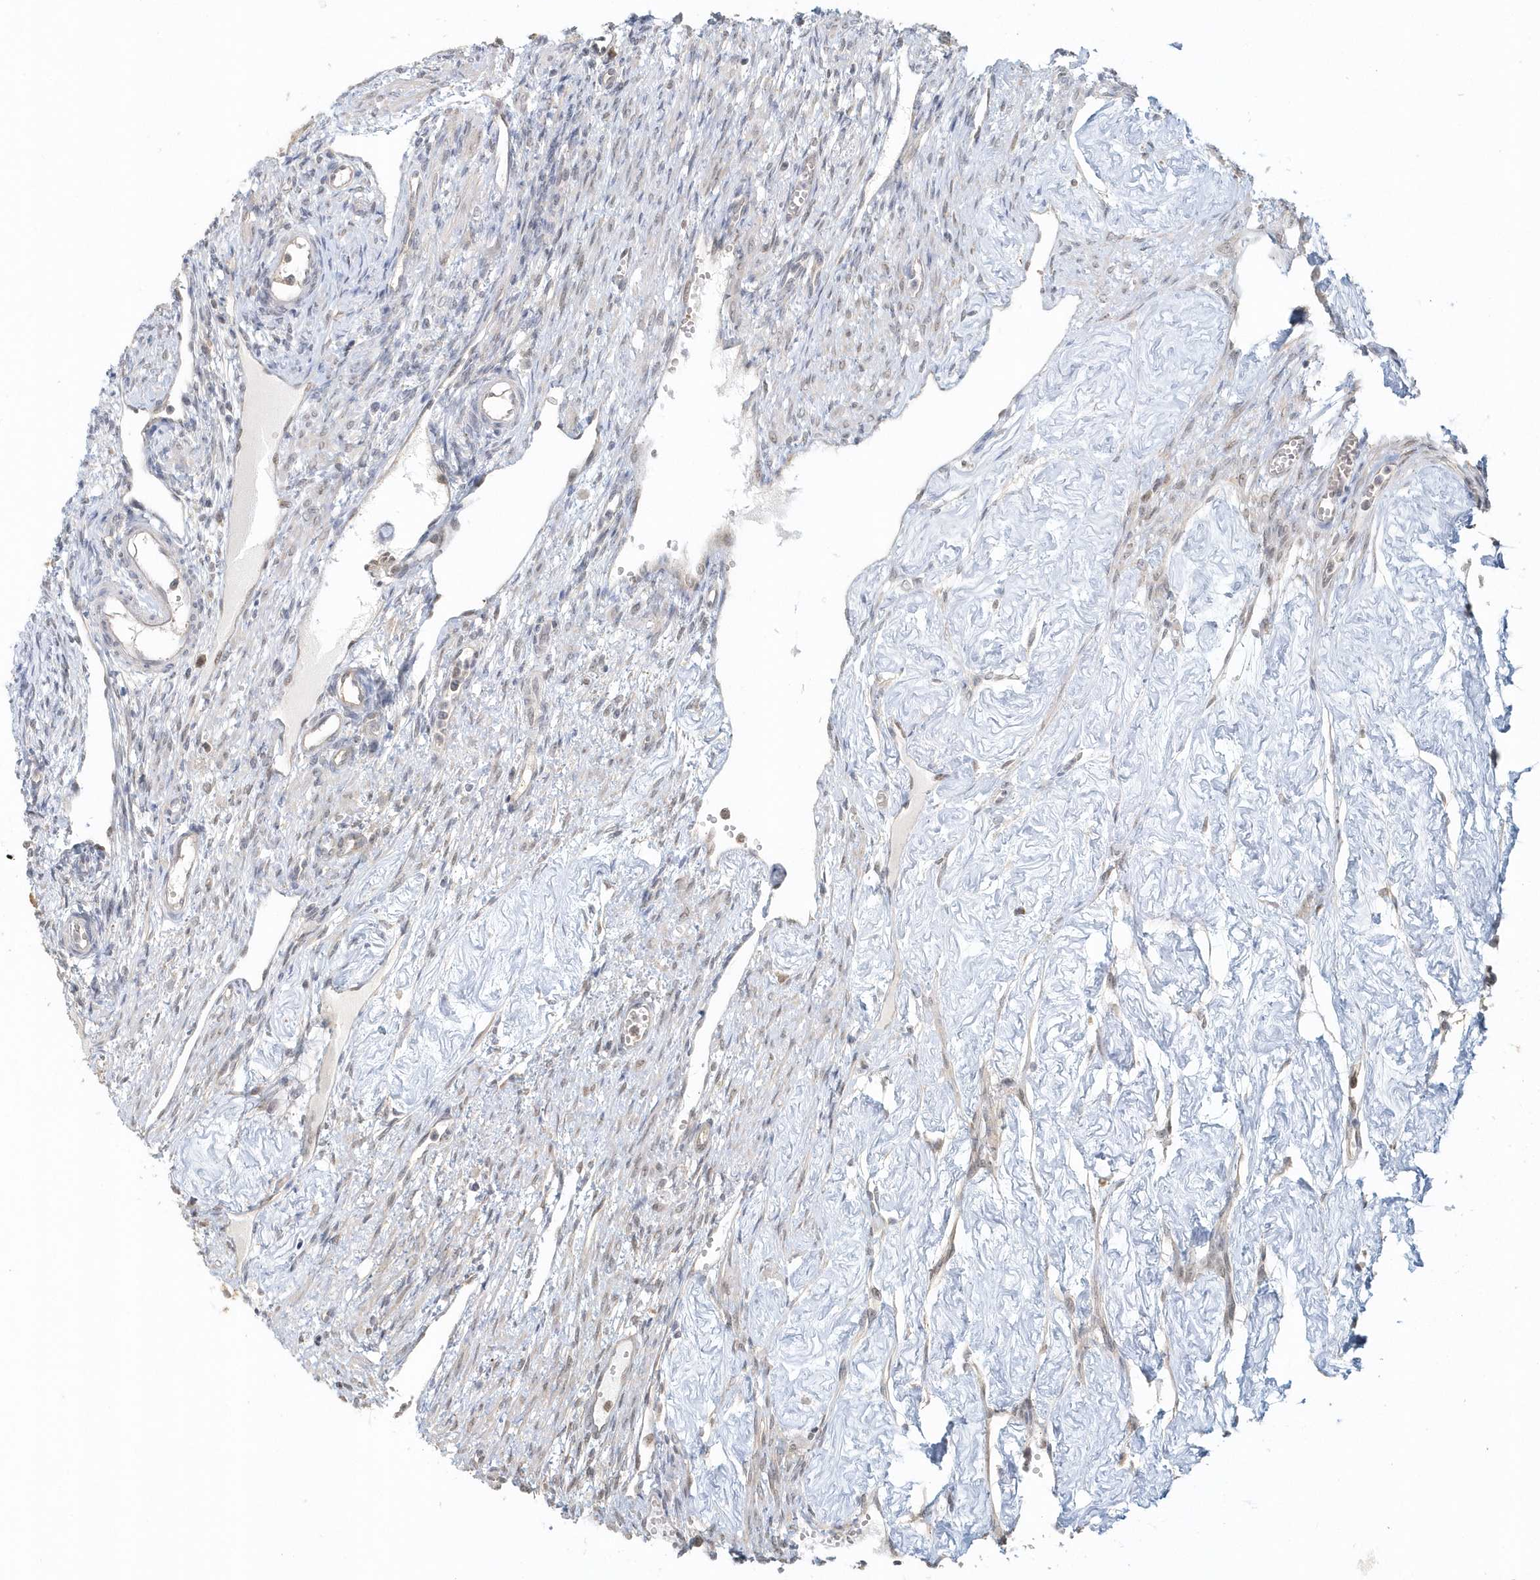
{"staining": {"intensity": "negative", "quantity": "none", "location": "none"}, "tissue": "ovary", "cell_type": "Ovarian stroma cells", "image_type": "normal", "snomed": [{"axis": "morphology", "description": "Normal tissue, NOS"}, {"axis": "morphology", "description": "Cyst, NOS"}, {"axis": "topography", "description": "Ovary"}], "caption": "An immunohistochemistry (IHC) histopathology image of unremarkable ovary is shown. There is no staining in ovarian stroma cells of ovary.", "gene": "PSMD6", "patient": {"sex": "female", "age": 33}}